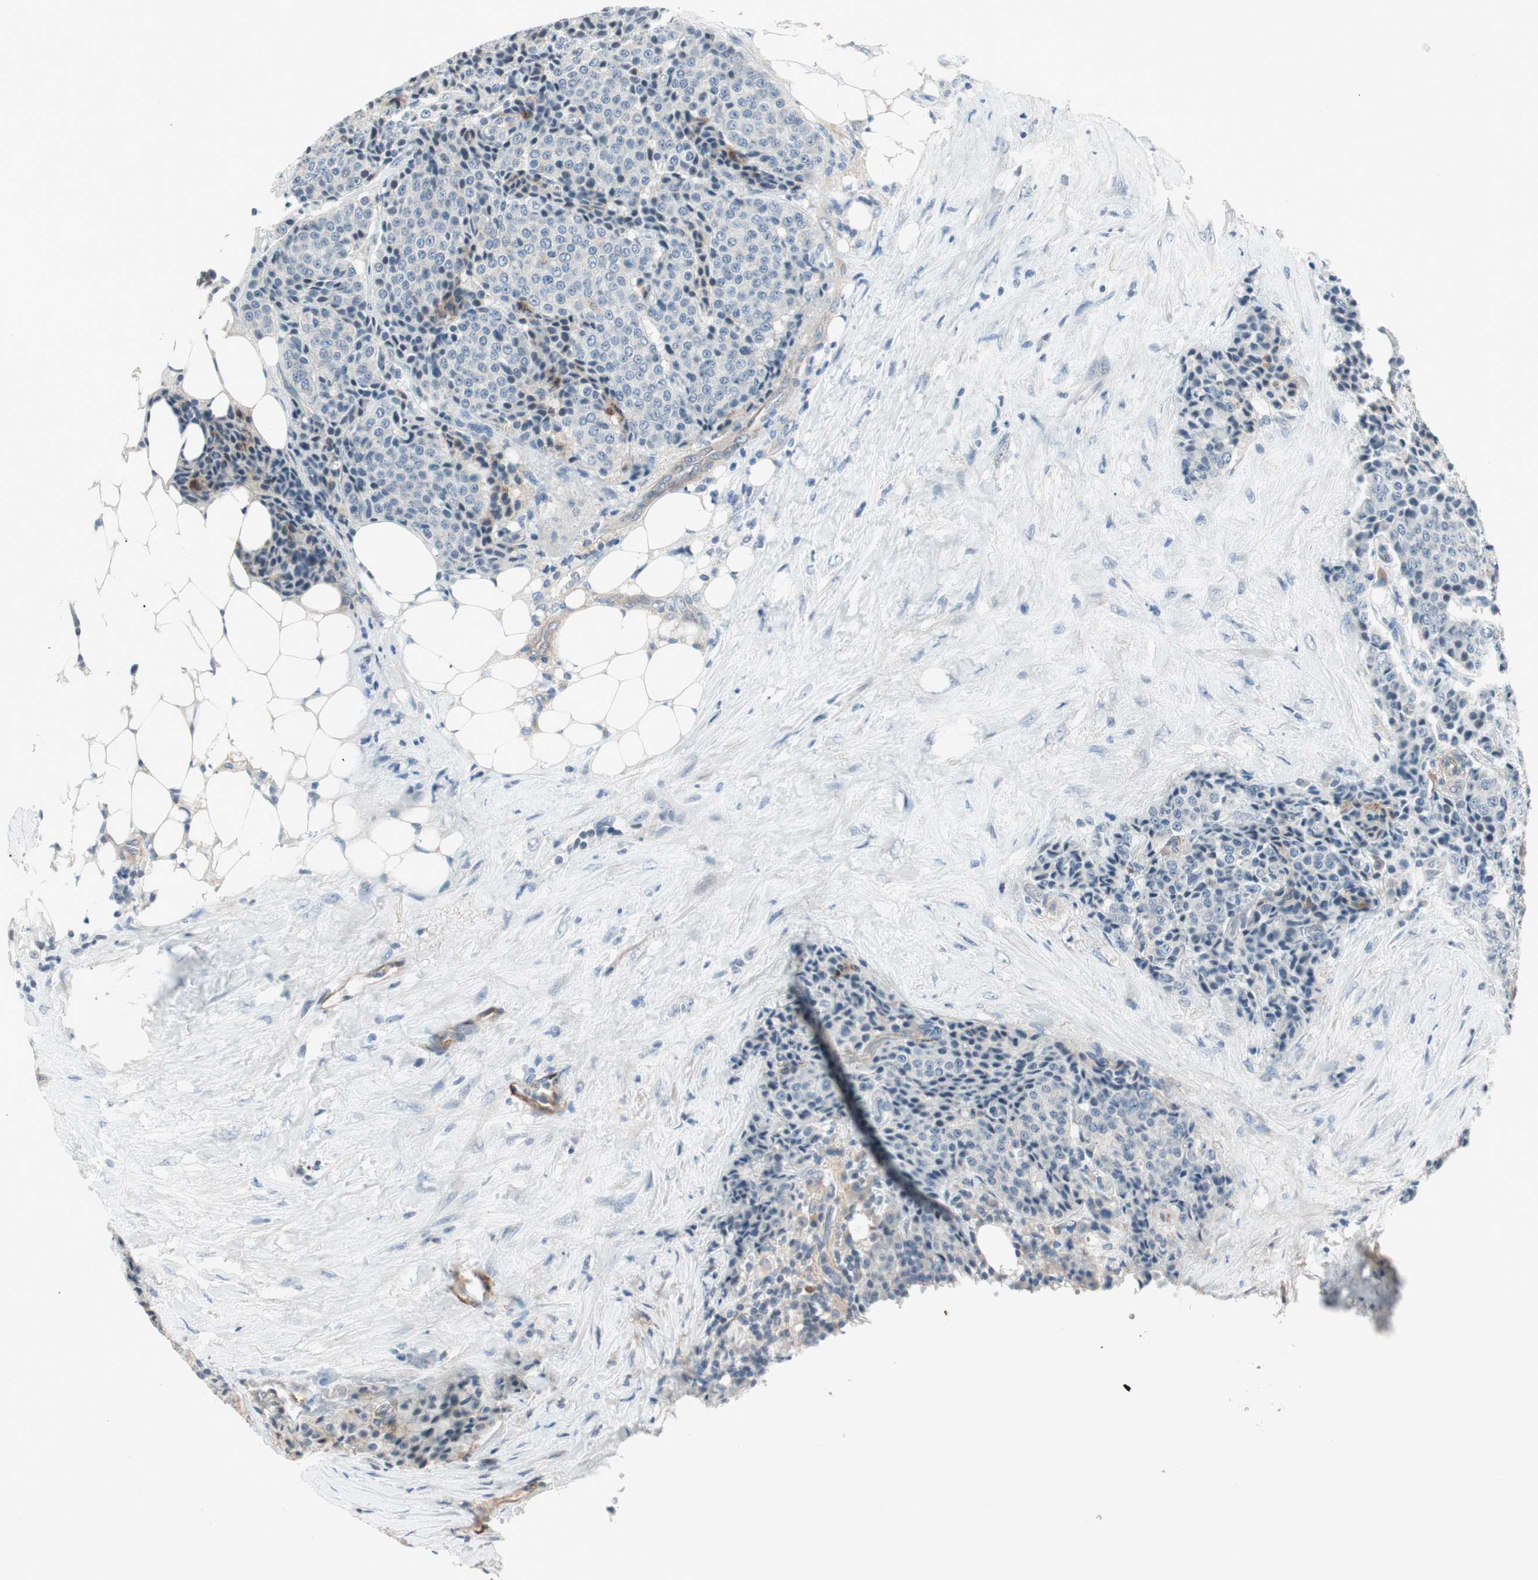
{"staining": {"intensity": "strong", "quantity": "<25%", "location": "cytoplasmic/membranous"}, "tissue": "carcinoid", "cell_type": "Tumor cells", "image_type": "cancer", "snomed": [{"axis": "morphology", "description": "Carcinoid, malignant, NOS"}, {"axis": "topography", "description": "Colon"}], "caption": "Protein analysis of malignant carcinoid tissue exhibits strong cytoplasmic/membranous expression in approximately <25% of tumor cells. Immunohistochemistry (ihc) stains the protein of interest in brown and the nuclei are stained blue.", "gene": "ITGB4", "patient": {"sex": "female", "age": 61}}